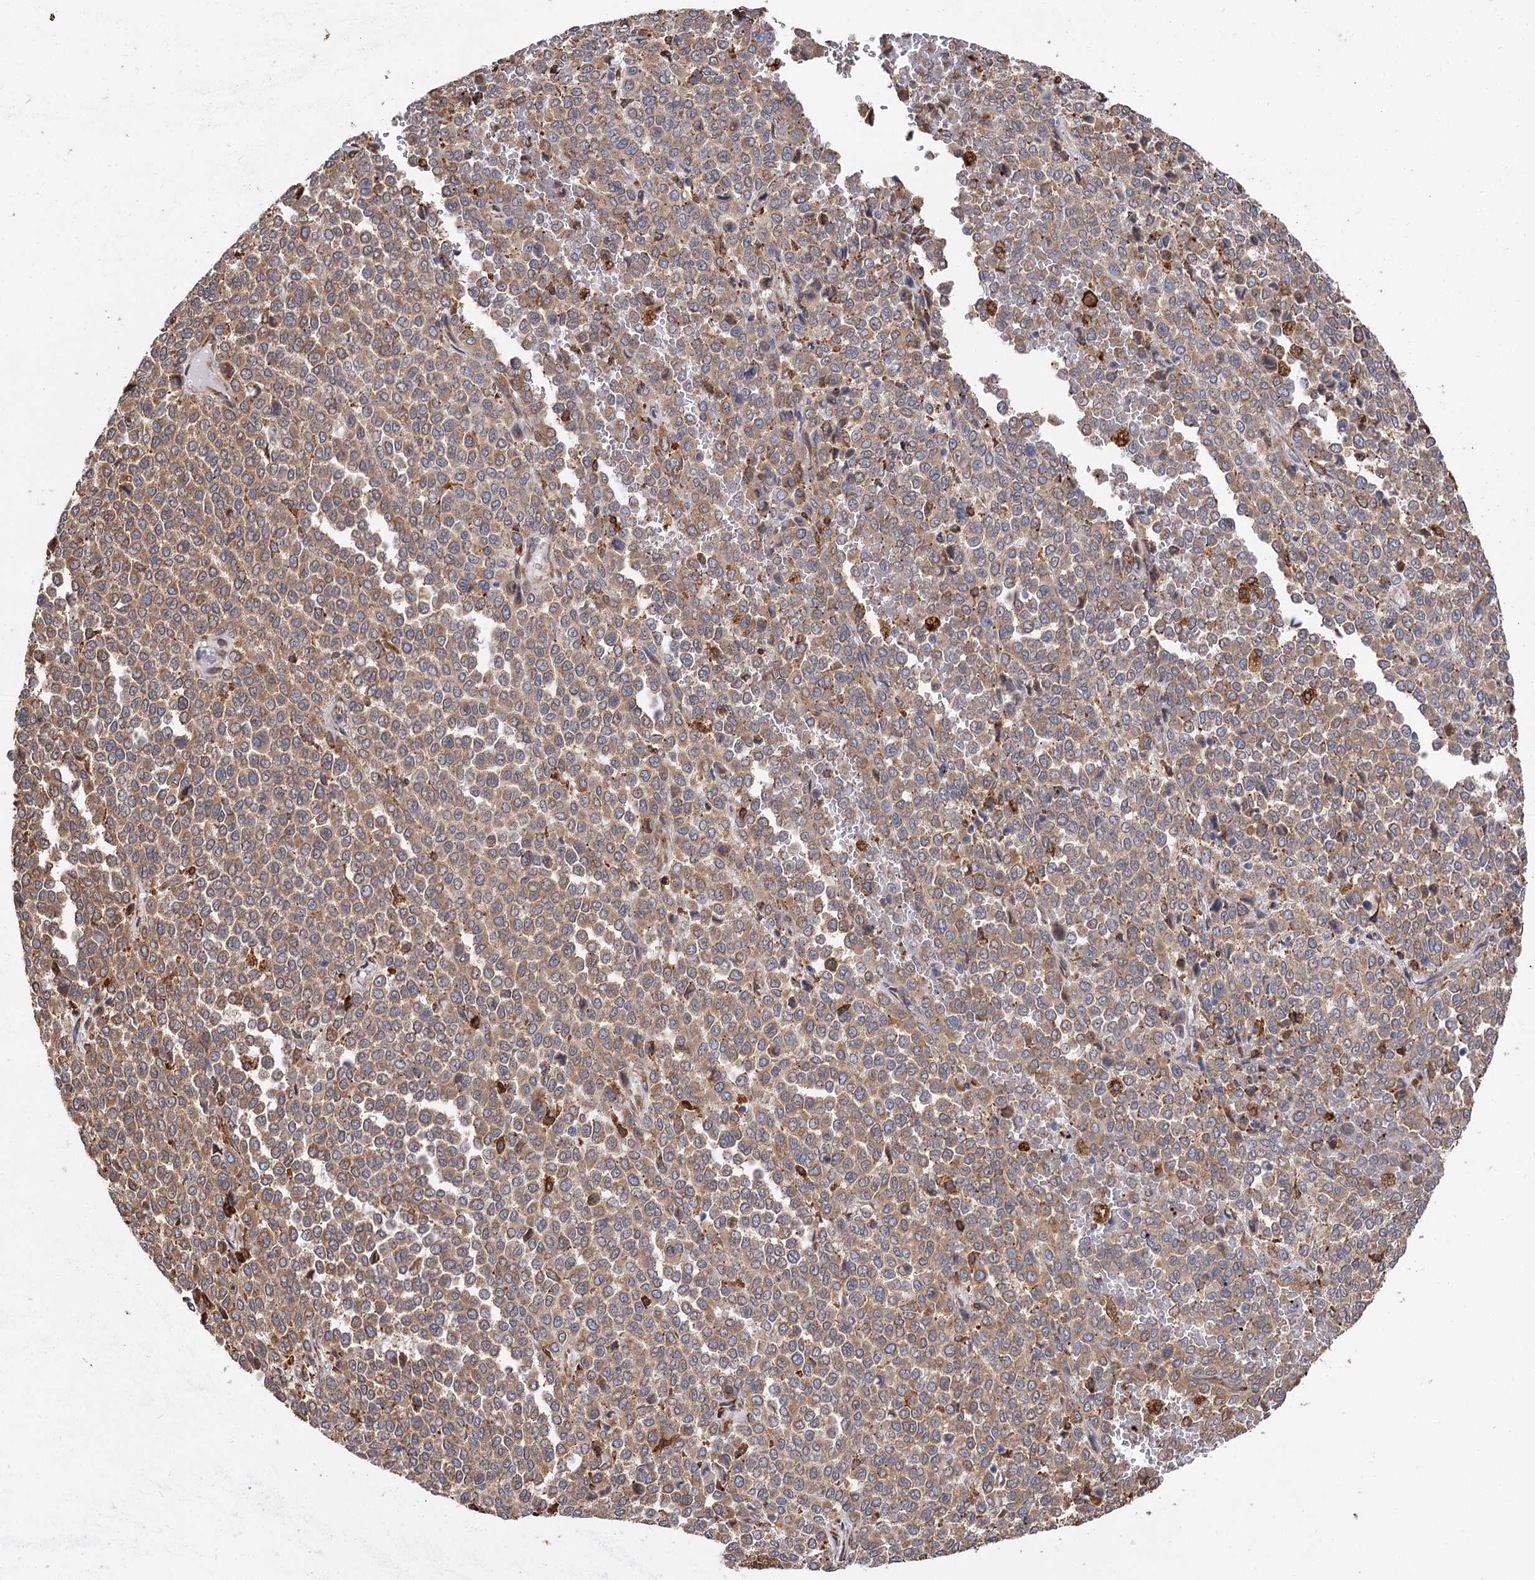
{"staining": {"intensity": "moderate", "quantity": ">75%", "location": "cytoplasmic/membranous"}, "tissue": "melanoma", "cell_type": "Tumor cells", "image_type": "cancer", "snomed": [{"axis": "morphology", "description": "Malignant melanoma, Metastatic site"}, {"axis": "topography", "description": "Pancreas"}], "caption": "A brown stain labels moderate cytoplasmic/membranous positivity of a protein in human malignant melanoma (metastatic site) tumor cells.", "gene": "PPIP5K2", "patient": {"sex": "female", "age": 30}}